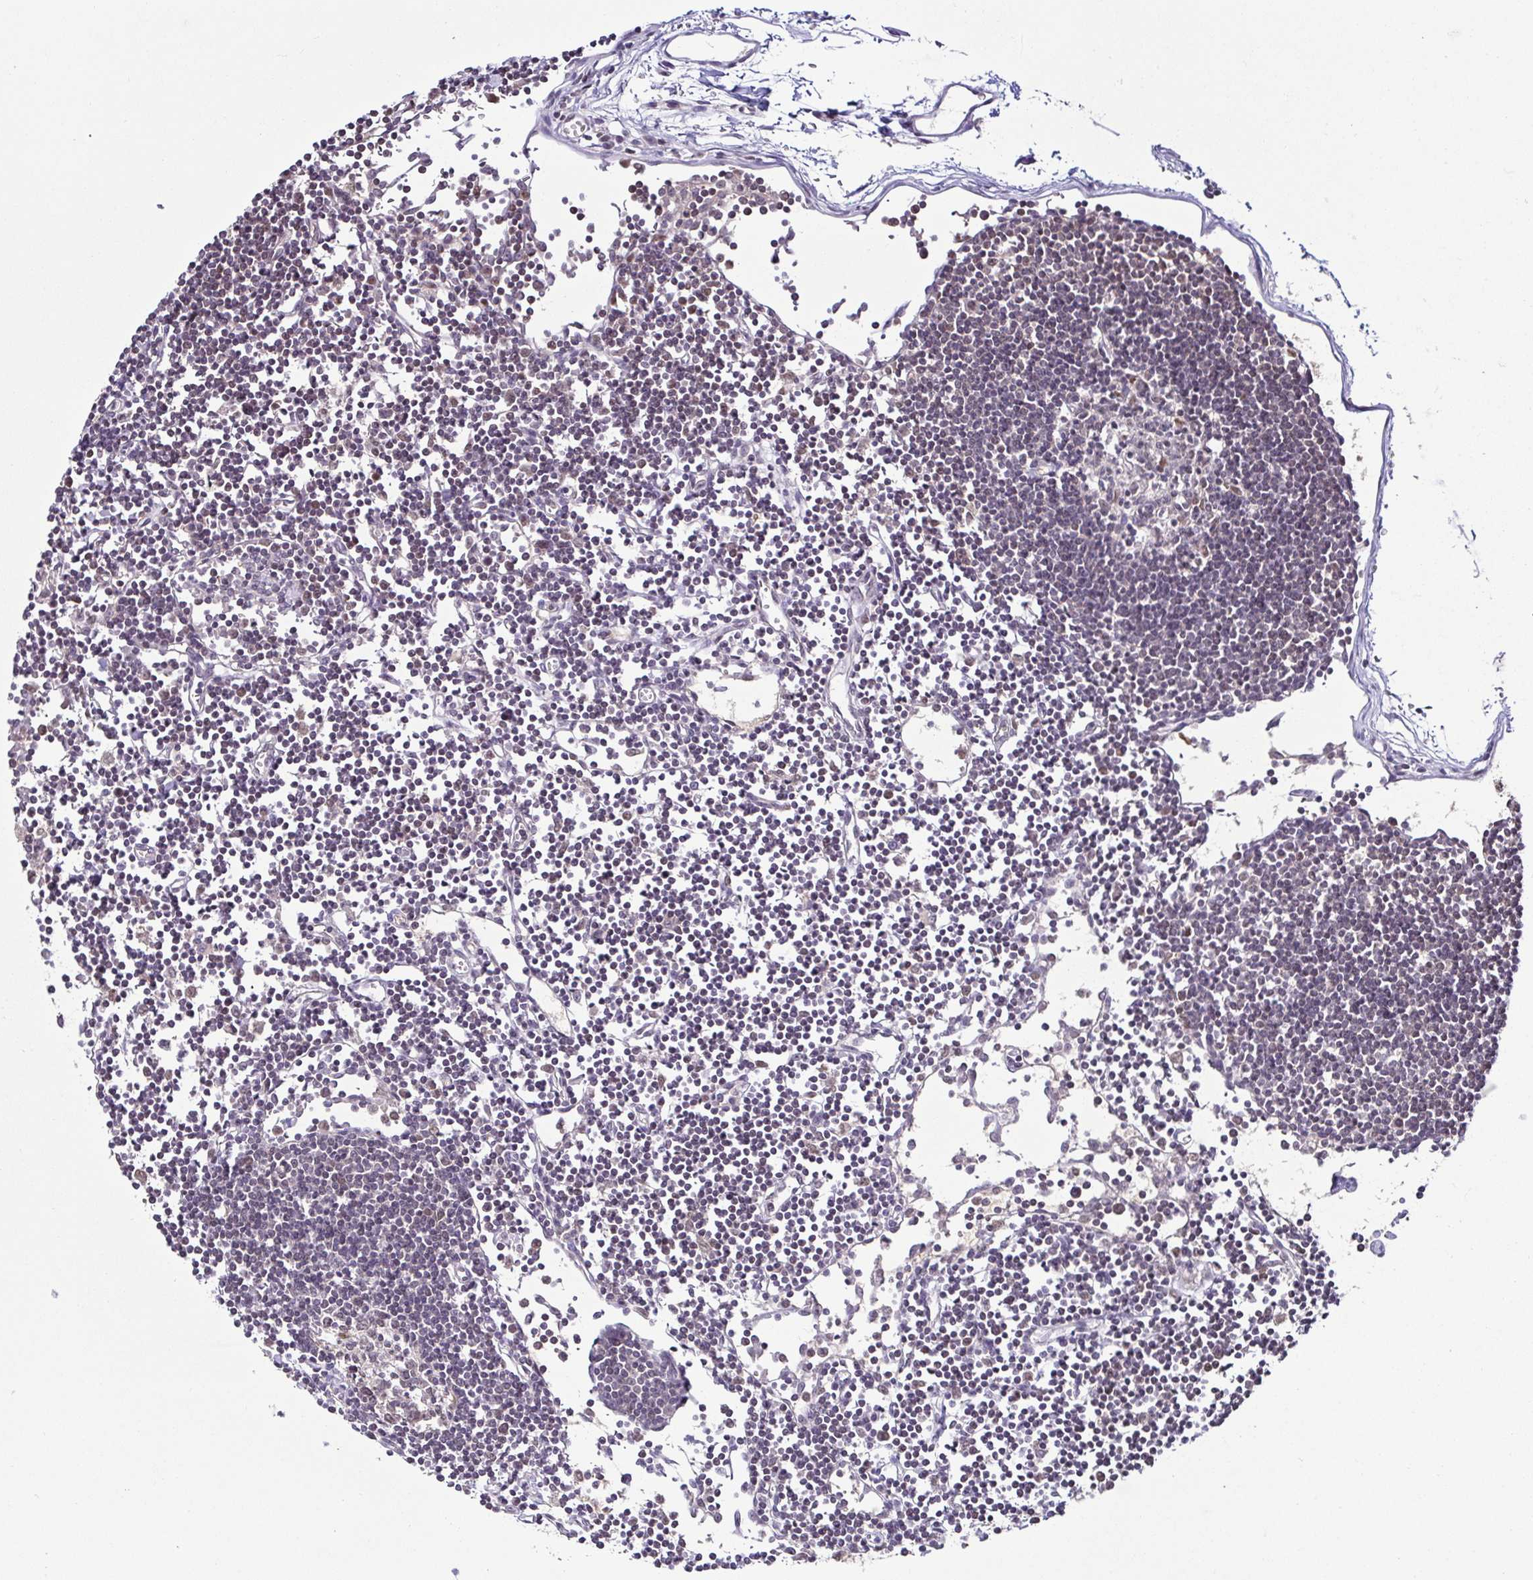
{"staining": {"intensity": "negative", "quantity": "none", "location": "none"}, "tissue": "lymph node", "cell_type": "Germinal center cells", "image_type": "normal", "snomed": [{"axis": "morphology", "description": "Normal tissue, NOS"}, {"axis": "topography", "description": "Lymph node"}], "caption": "A photomicrograph of human lymph node is negative for staining in germinal center cells.", "gene": "PSMB9", "patient": {"sex": "female", "age": 65}}